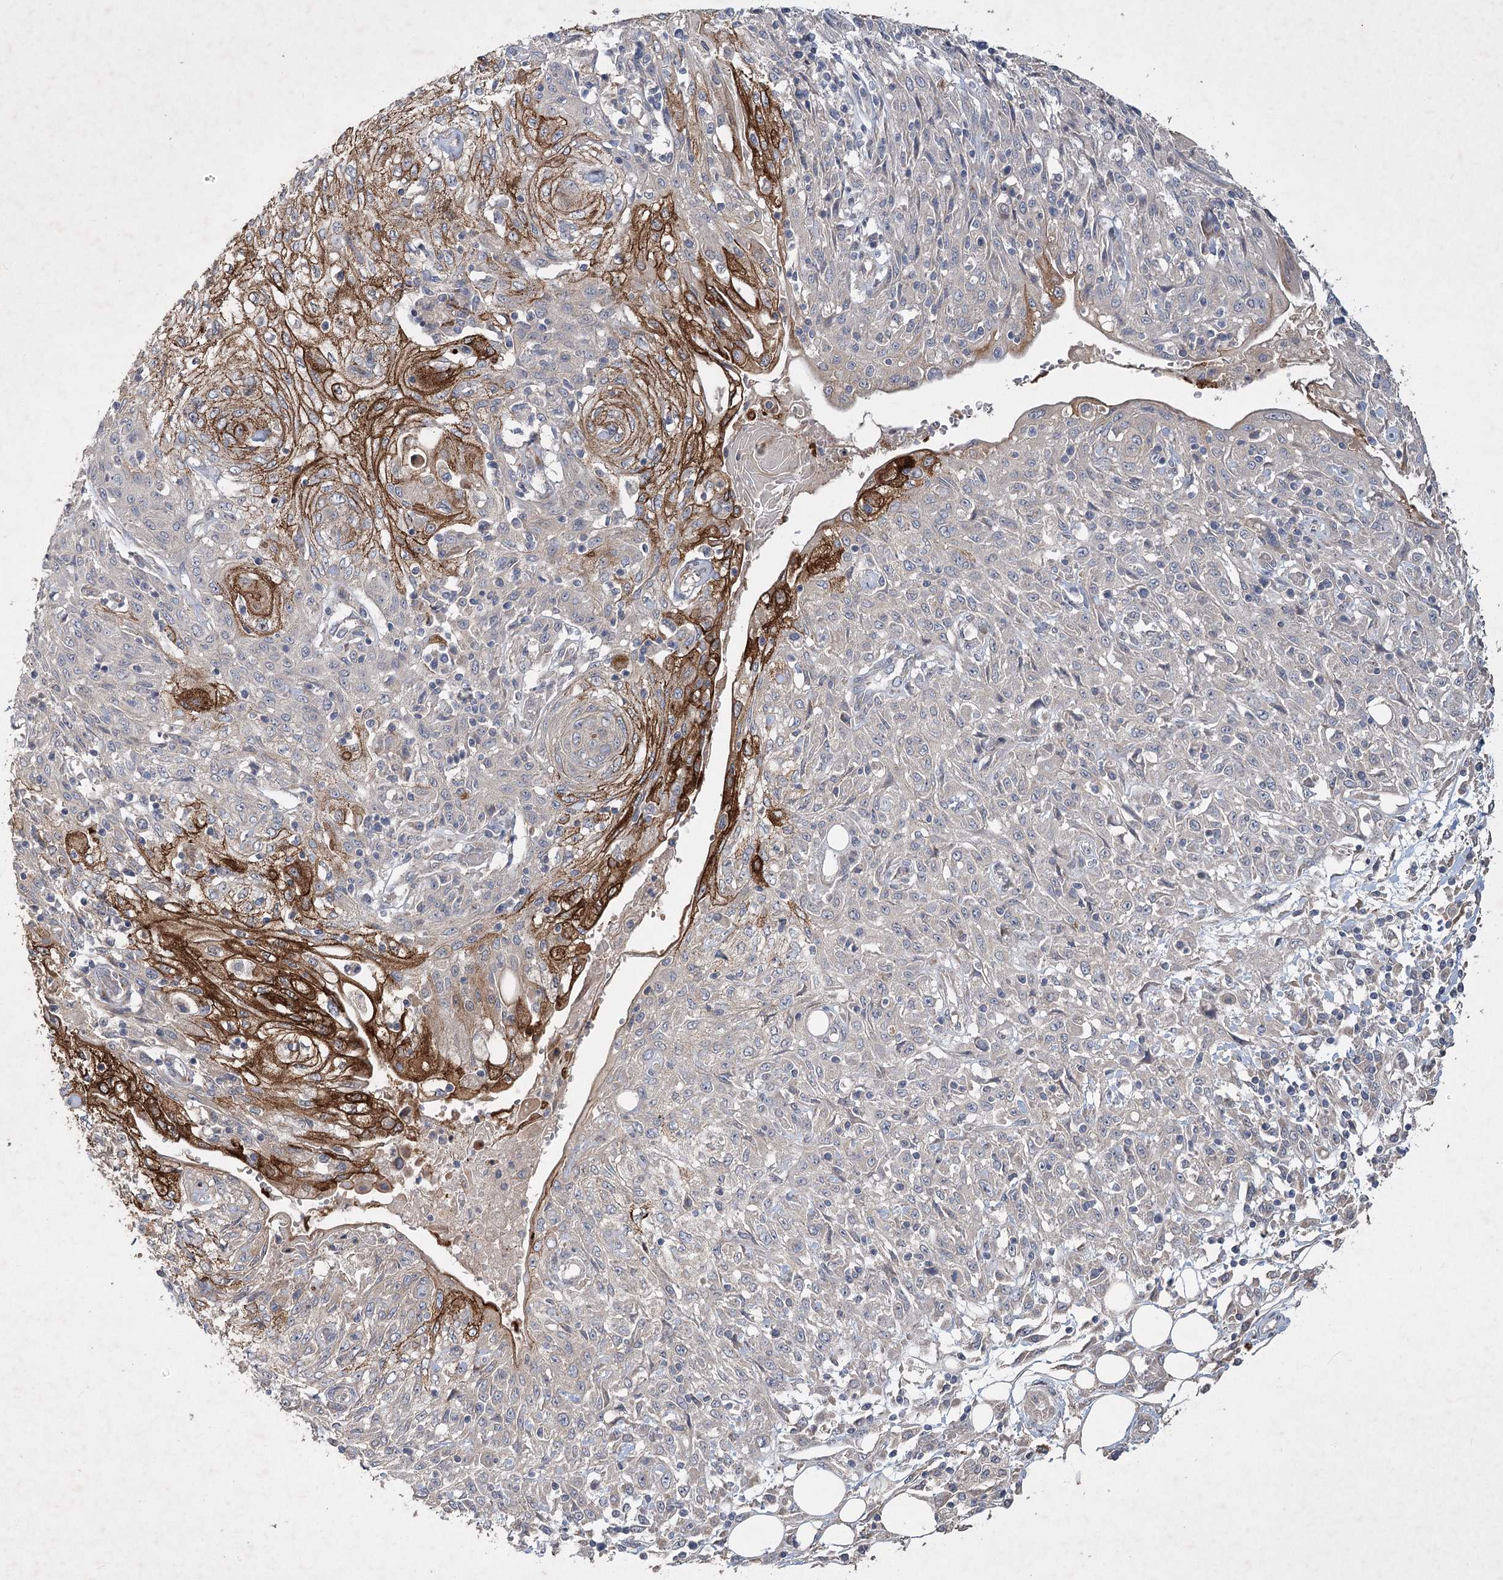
{"staining": {"intensity": "strong", "quantity": "<25%", "location": "cytoplasmic/membranous"}, "tissue": "skin cancer", "cell_type": "Tumor cells", "image_type": "cancer", "snomed": [{"axis": "morphology", "description": "Squamous cell carcinoma, NOS"}, {"axis": "morphology", "description": "Squamous cell carcinoma, metastatic, NOS"}, {"axis": "topography", "description": "Skin"}, {"axis": "topography", "description": "Lymph node"}], "caption": "Skin squamous cell carcinoma stained with DAB immunohistochemistry reveals medium levels of strong cytoplasmic/membranous positivity in about <25% of tumor cells.", "gene": "IRAK1BP1", "patient": {"sex": "male", "age": 75}}